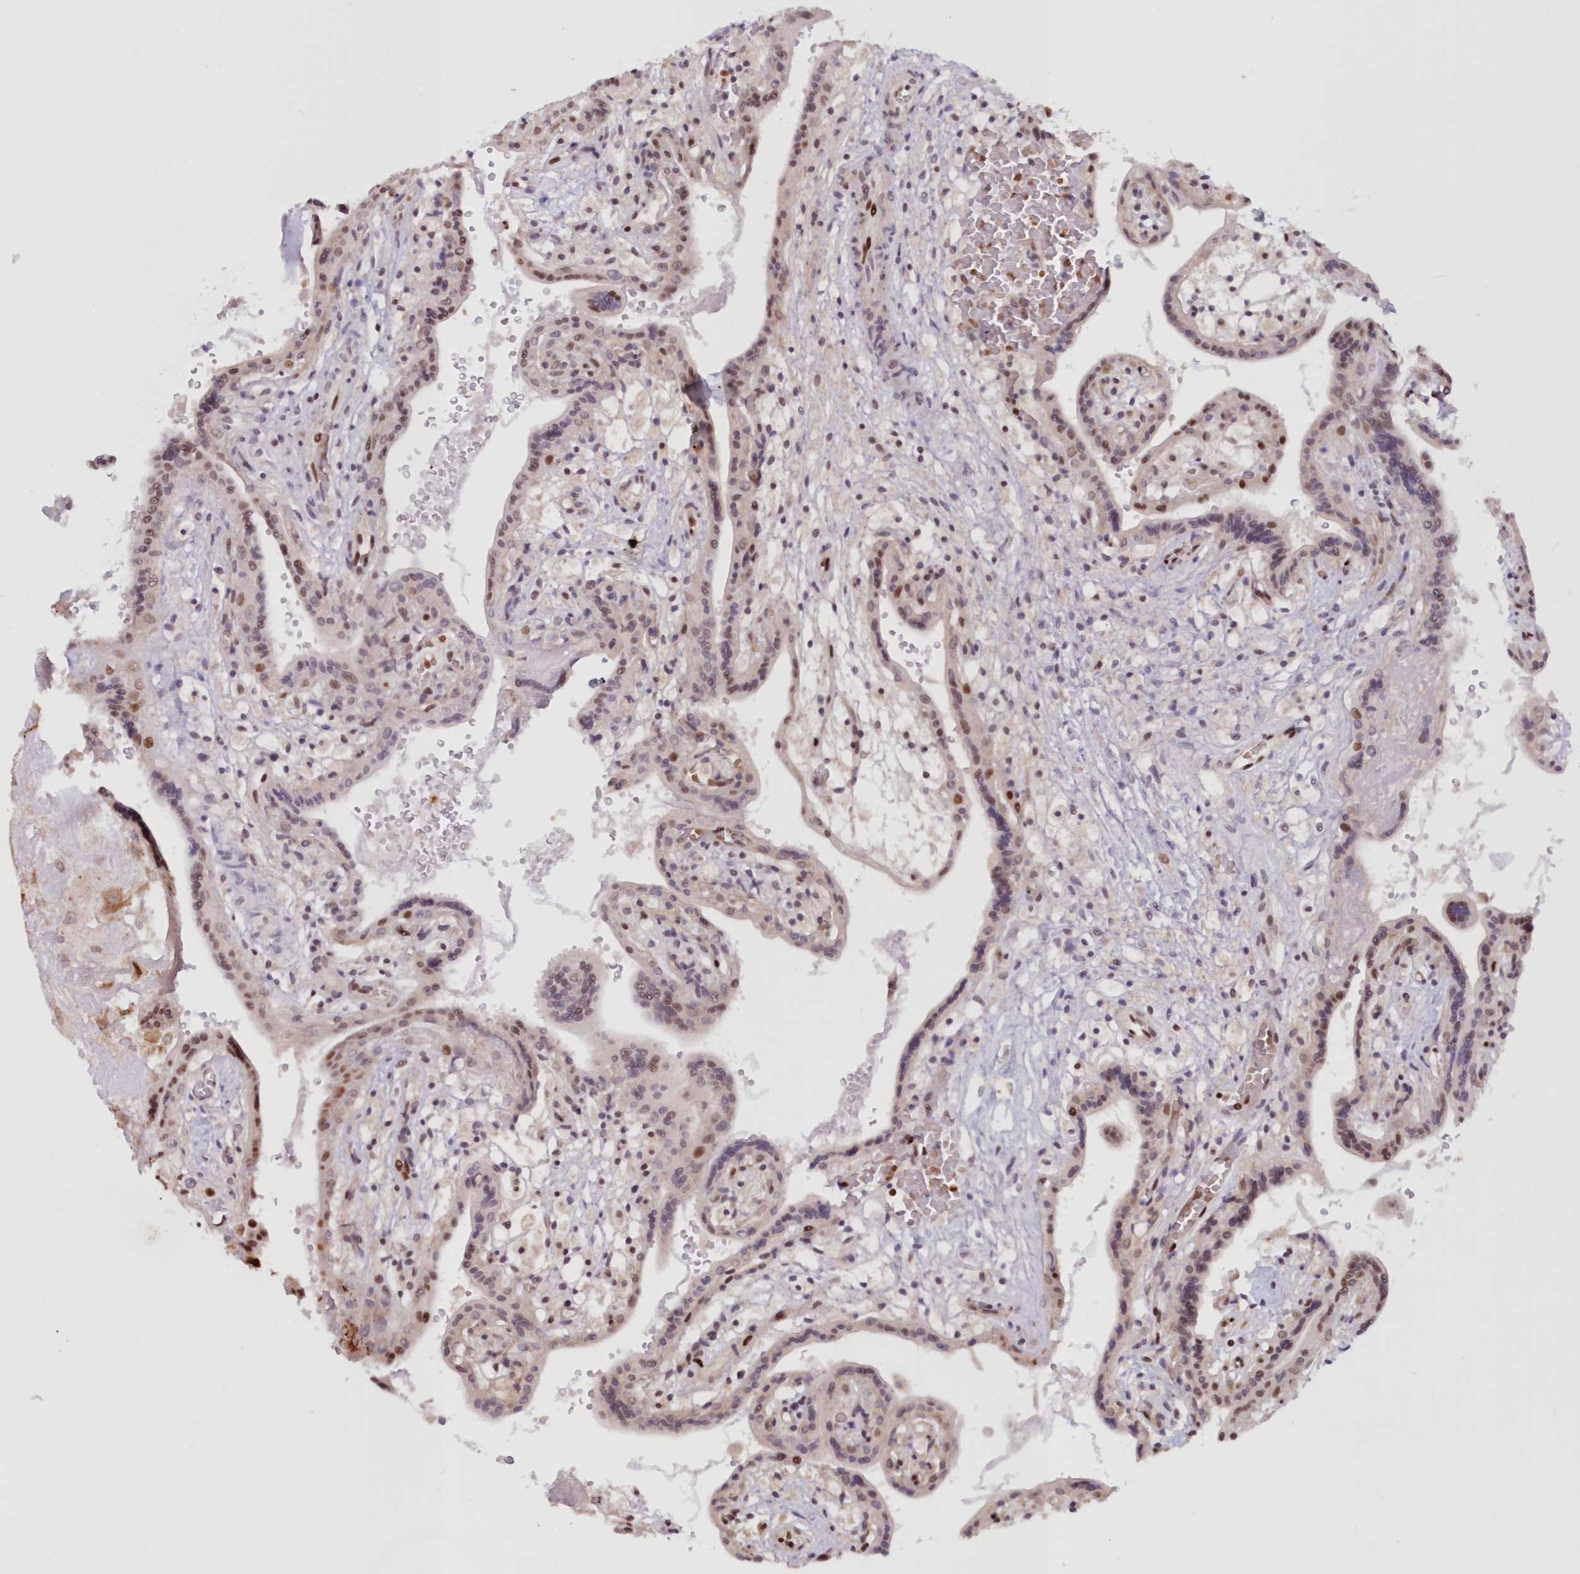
{"staining": {"intensity": "strong", "quantity": ">75%", "location": "nuclear"}, "tissue": "placenta", "cell_type": "Trophoblastic cells", "image_type": "normal", "snomed": [{"axis": "morphology", "description": "Normal tissue, NOS"}, {"axis": "topography", "description": "Placenta"}], "caption": "Immunohistochemical staining of normal placenta displays high levels of strong nuclear positivity in about >75% of trophoblastic cells. The protein is shown in brown color, while the nuclei are stained blue.", "gene": "POLR2B", "patient": {"sex": "female", "age": 37}}